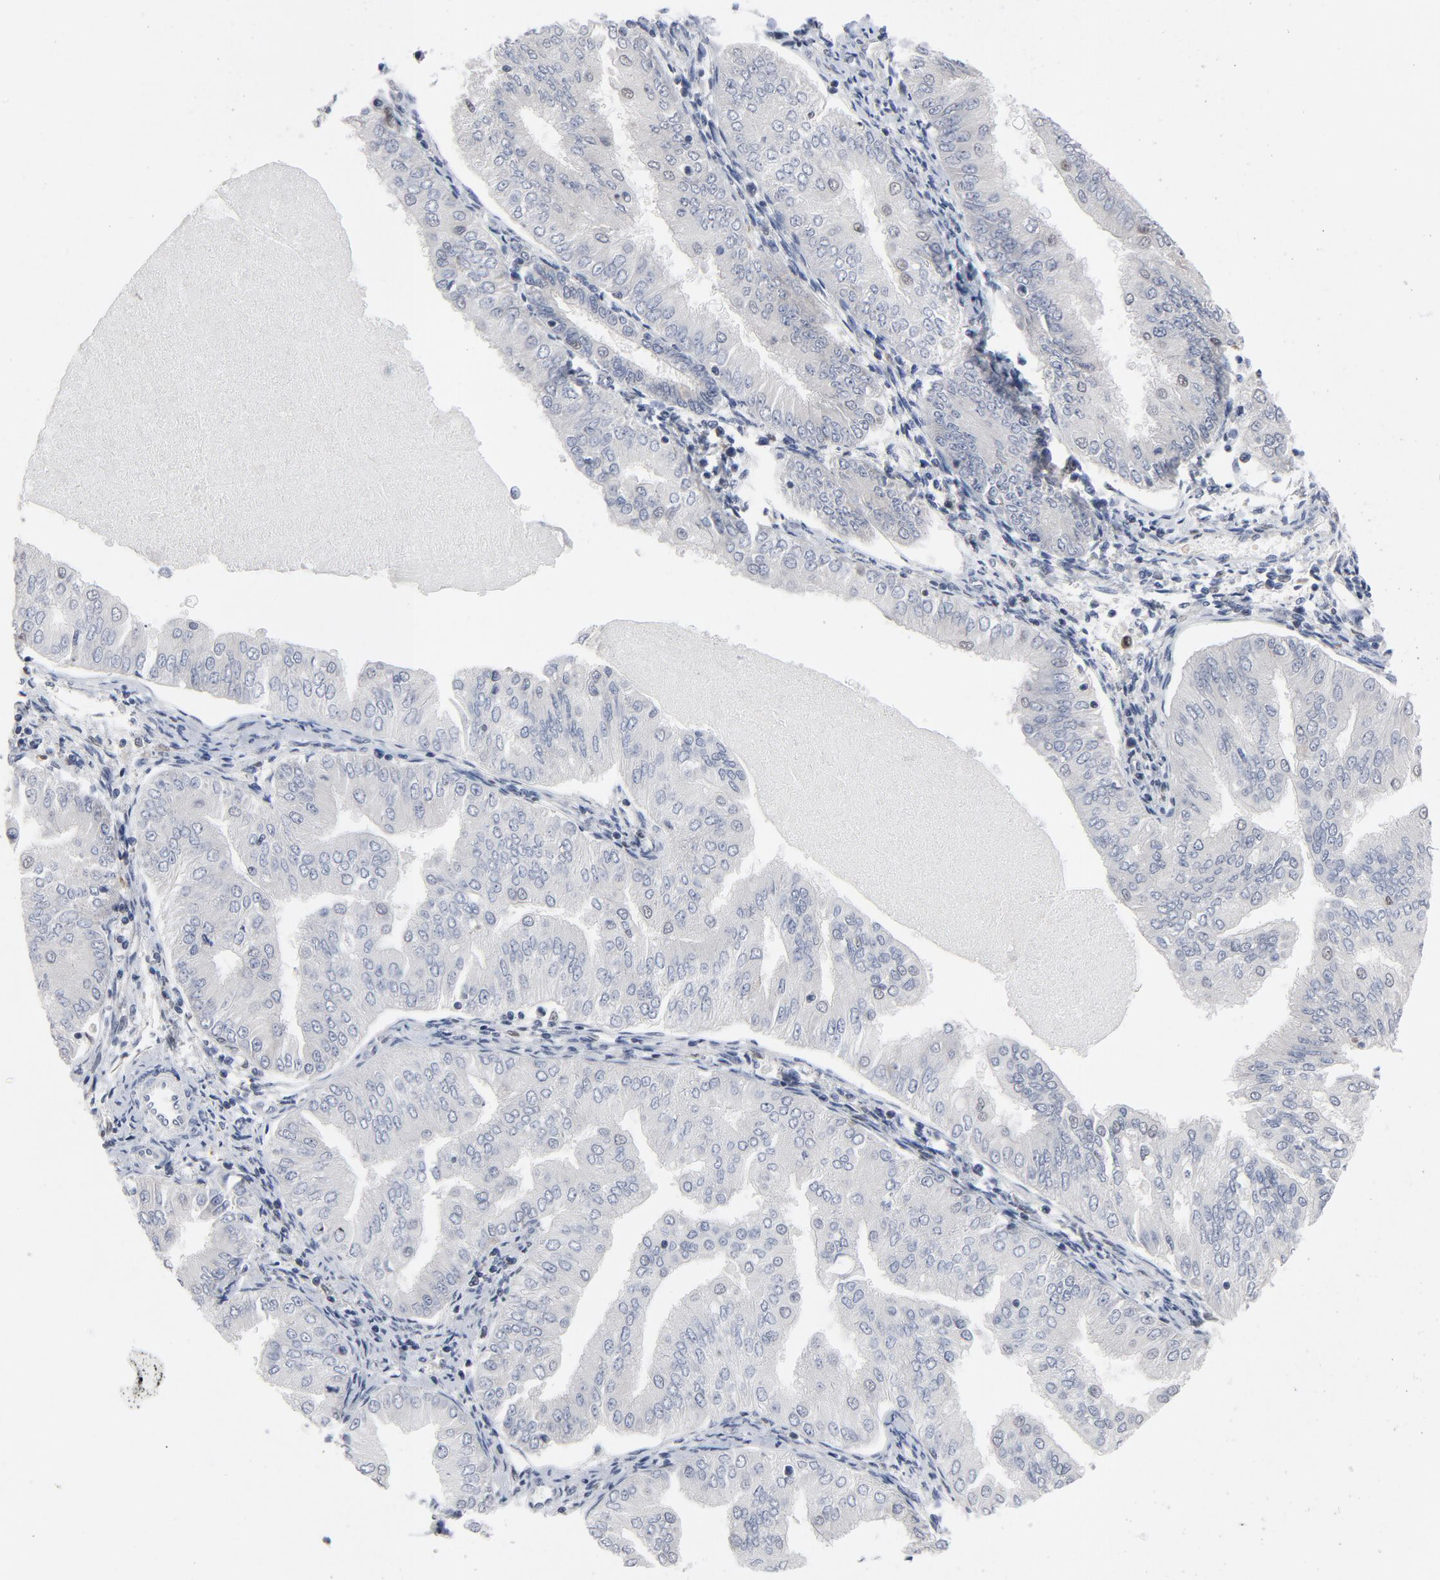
{"staining": {"intensity": "negative", "quantity": "none", "location": "none"}, "tissue": "endometrial cancer", "cell_type": "Tumor cells", "image_type": "cancer", "snomed": [{"axis": "morphology", "description": "Adenocarcinoma, NOS"}, {"axis": "topography", "description": "Endometrium"}], "caption": "High magnification brightfield microscopy of endometrial cancer stained with DAB (brown) and counterstained with hematoxylin (blue): tumor cells show no significant staining.", "gene": "NFKB1", "patient": {"sex": "female", "age": 53}}